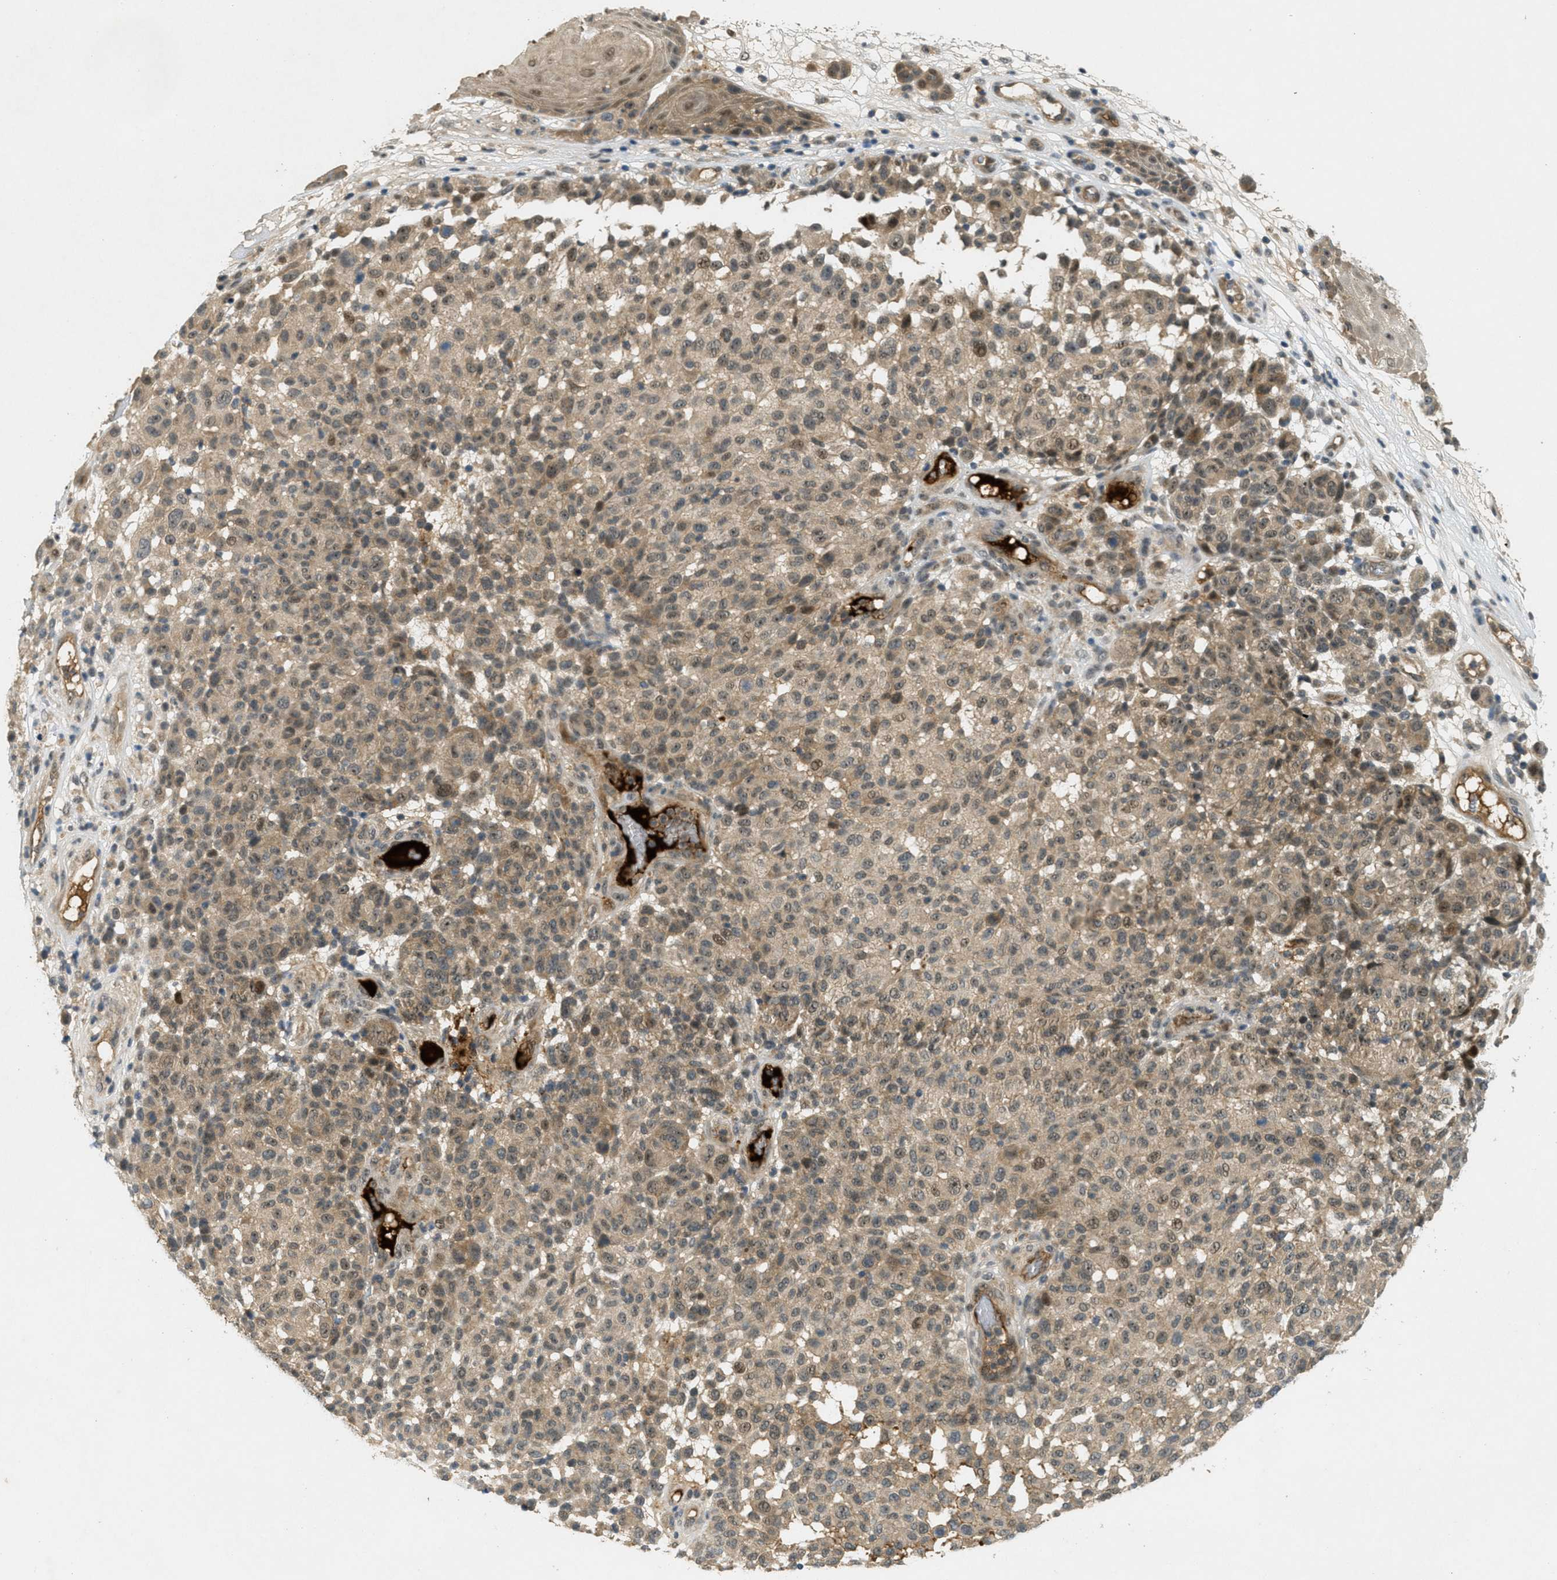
{"staining": {"intensity": "weak", "quantity": ">75%", "location": "cytoplasmic/membranous,nuclear"}, "tissue": "melanoma", "cell_type": "Tumor cells", "image_type": "cancer", "snomed": [{"axis": "morphology", "description": "Malignant melanoma, NOS"}, {"axis": "topography", "description": "Skin"}], "caption": "A brown stain highlights weak cytoplasmic/membranous and nuclear staining of a protein in malignant melanoma tumor cells. (brown staining indicates protein expression, while blue staining denotes nuclei).", "gene": "STK11", "patient": {"sex": "male", "age": 59}}